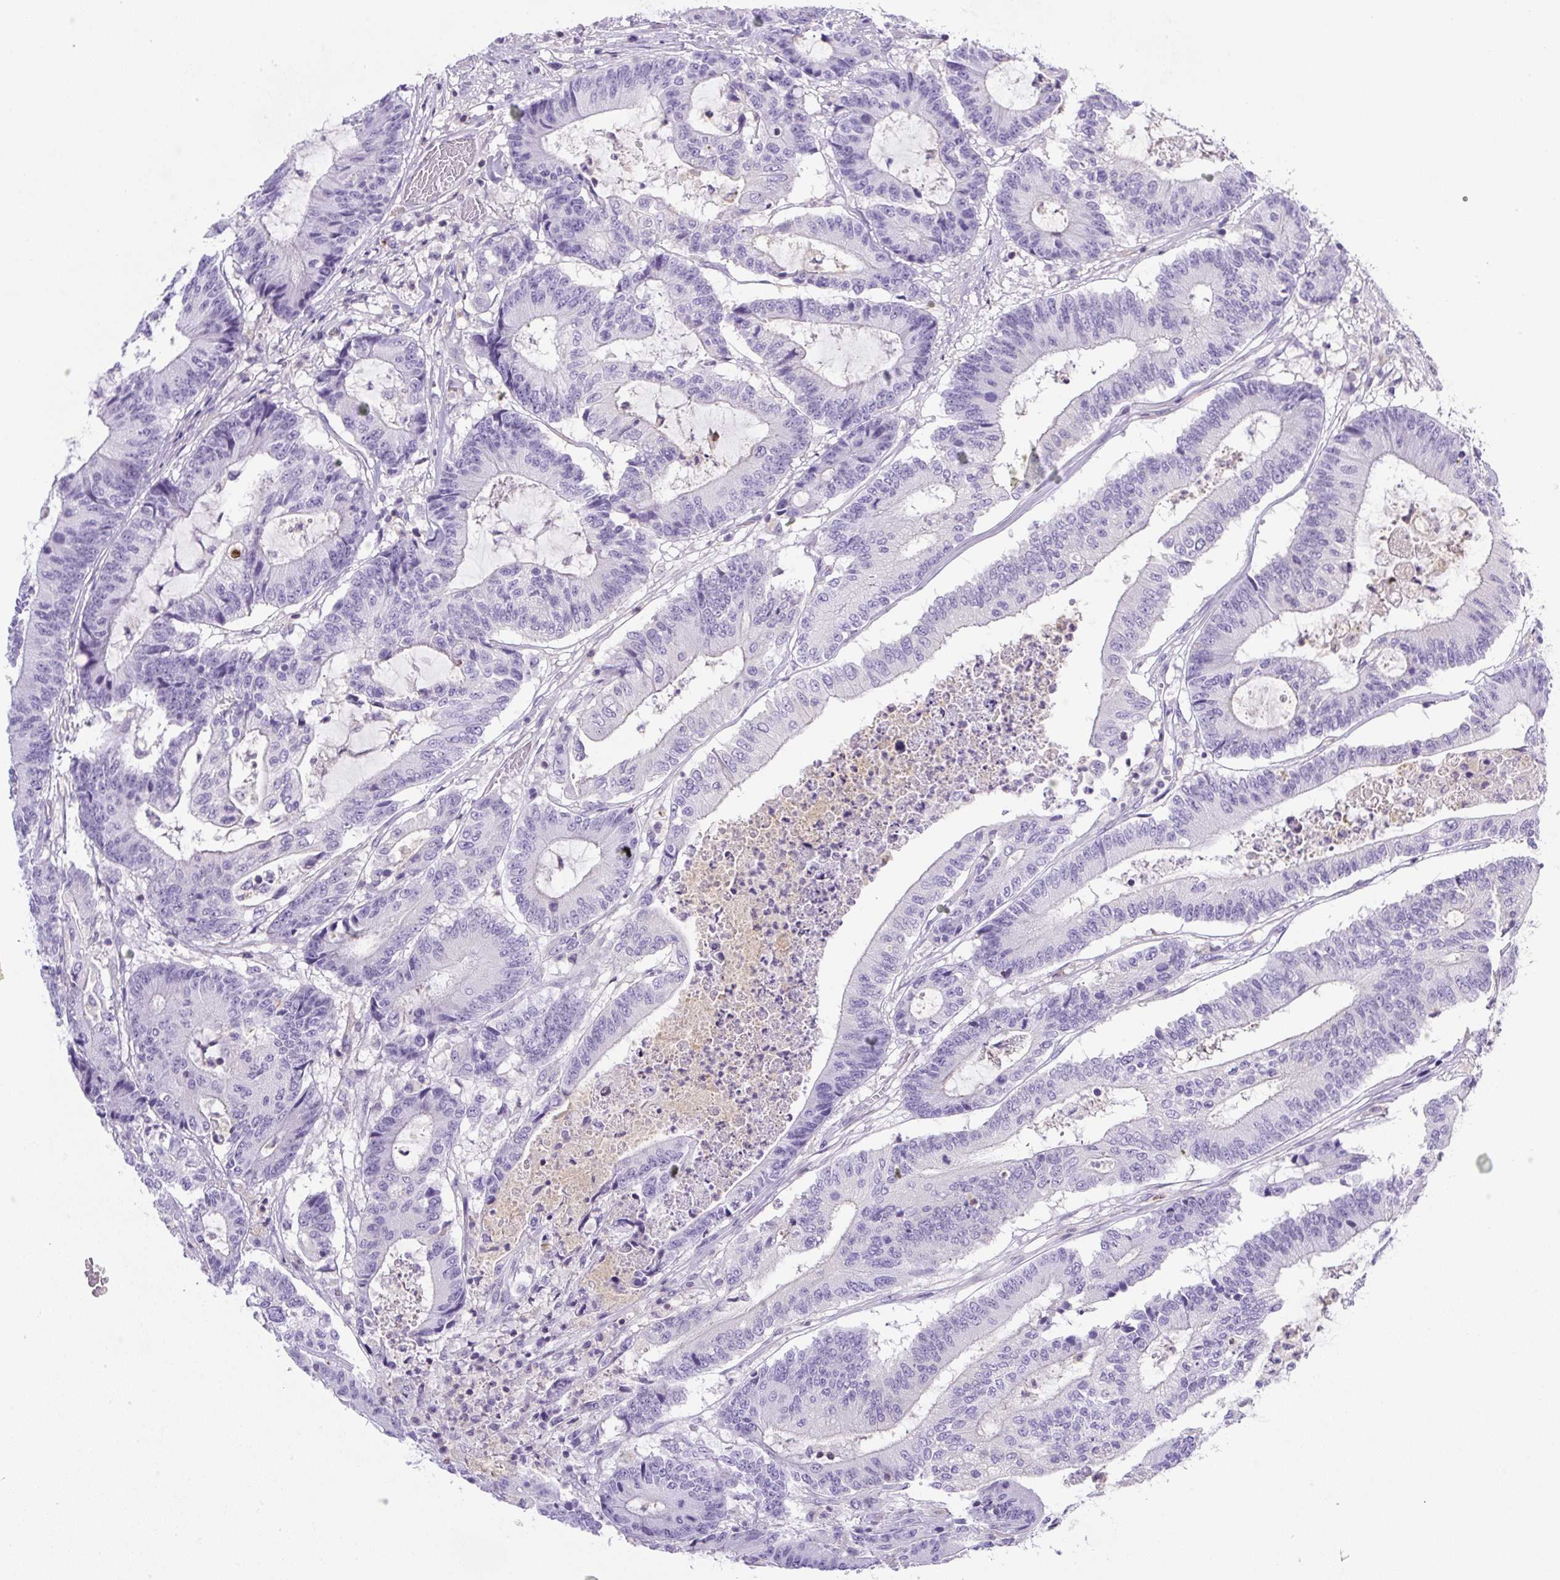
{"staining": {"intensity": "negative", "quantity": "none", "location": "none"}, "tissue": "colorectal cancer", "cell_type": "Tumor cells", "image_type": "cancer", "snomed": [{"axis": "morphology", "description": "Adenocarcinoma, NOS"}, {"axis": "topography", "description": "Colon"}], "caption": "Protein analysis of colorectal adenocarcinoma demonstrates no significant staining in tumor cells. (DAB (3,3'-diaminobenzidine) IHC visualized using brightfield microscopy, high magnification).", "gene": "PIP5KL1", "patient": {"sex": "female", "age": 84}}